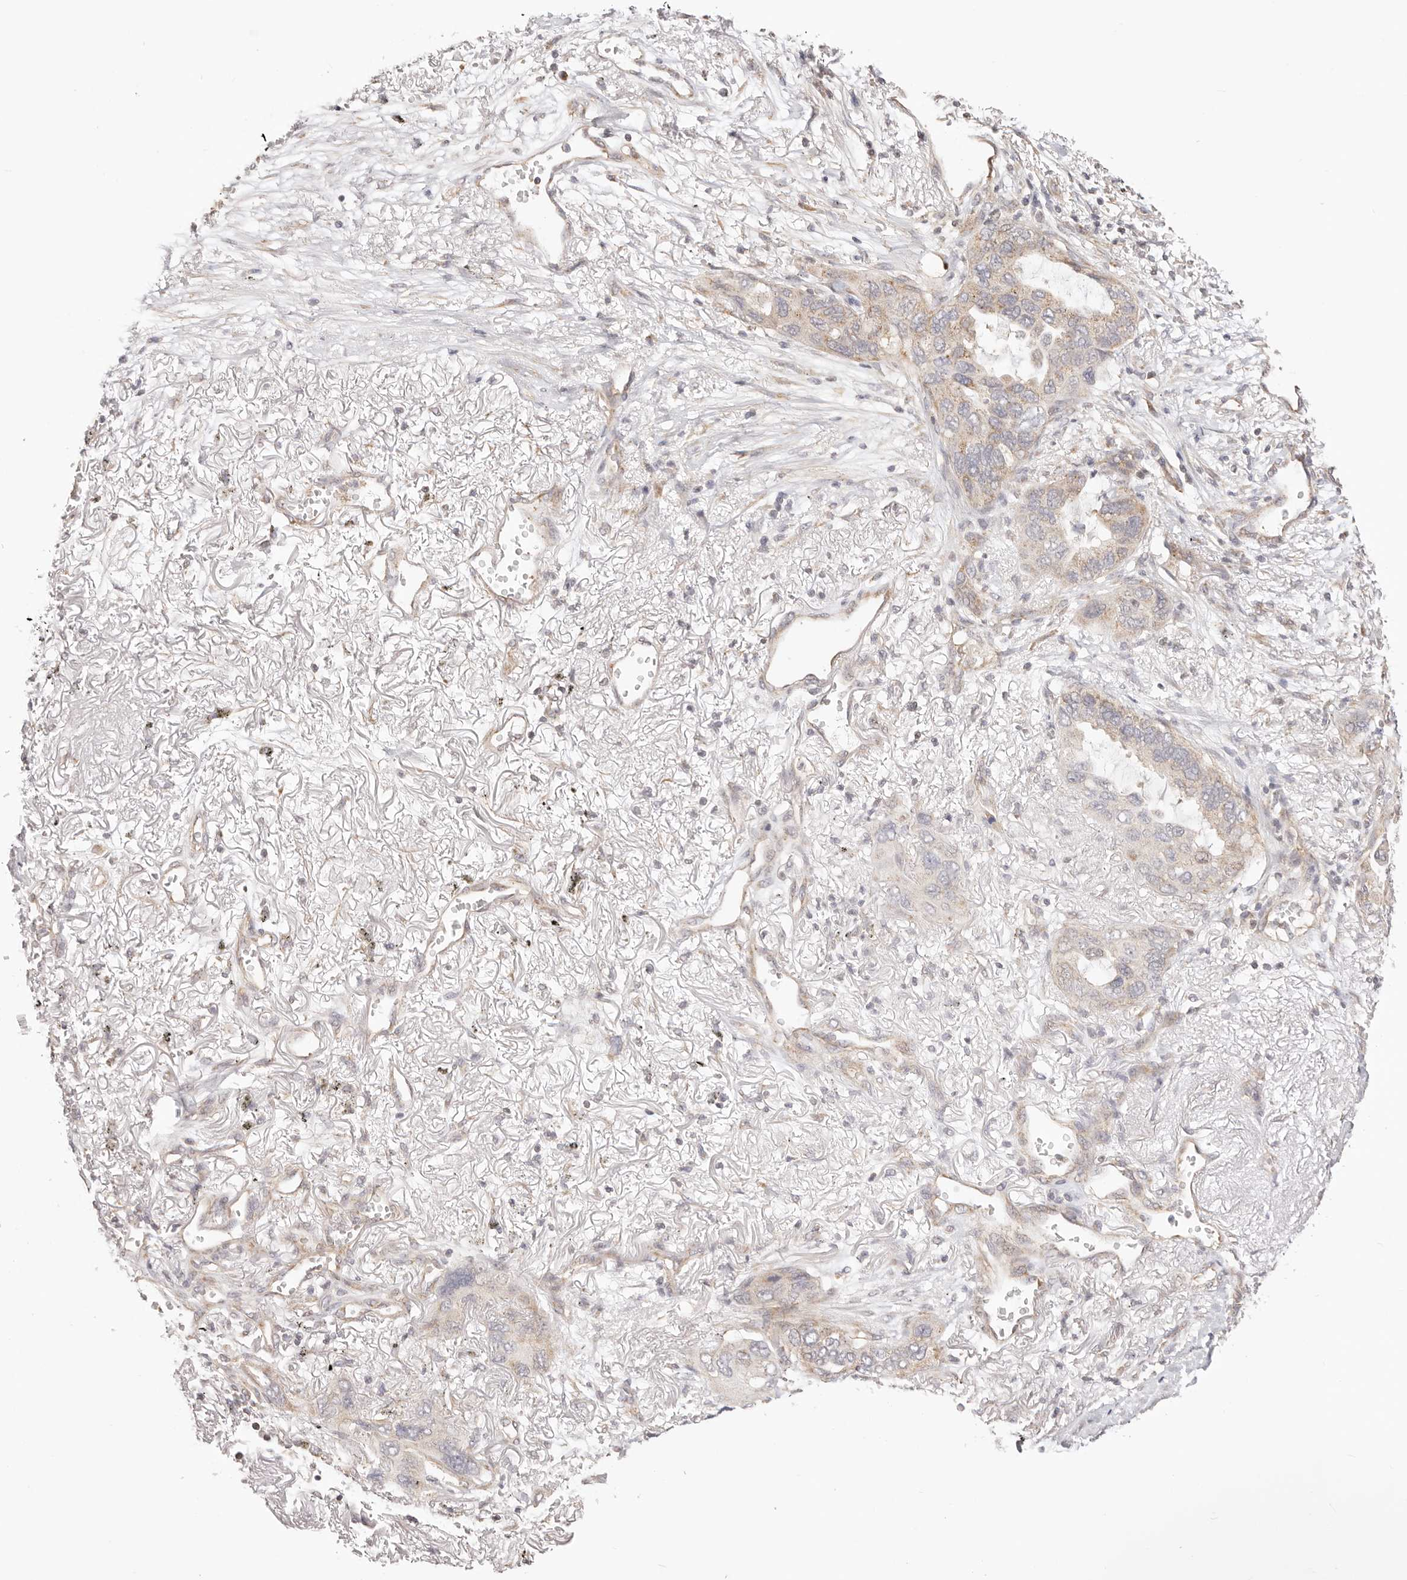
{"staining": {"intensity": "weak", "quantity": "<25%", "location": "cytoplasmic/membranous"}, "tissue": "lung cancer", "cell_type": "Tumor cells", "image_type": "cancer", "snomed": [{"axis": "morphology", "description": "Squamous cell carcinoma, NOS"}, {"axis": "topography", "description": "Lung"}], "caption": "This photomicrograph is of lung squamous cell carcinoma stained with immunohistochemistry to label a protein in brown with the nuclei are counter-stained blue. There is no staining in tumor cells.", "gene": "KCMF1", "patient": {"sex": "female", "age": 73}}